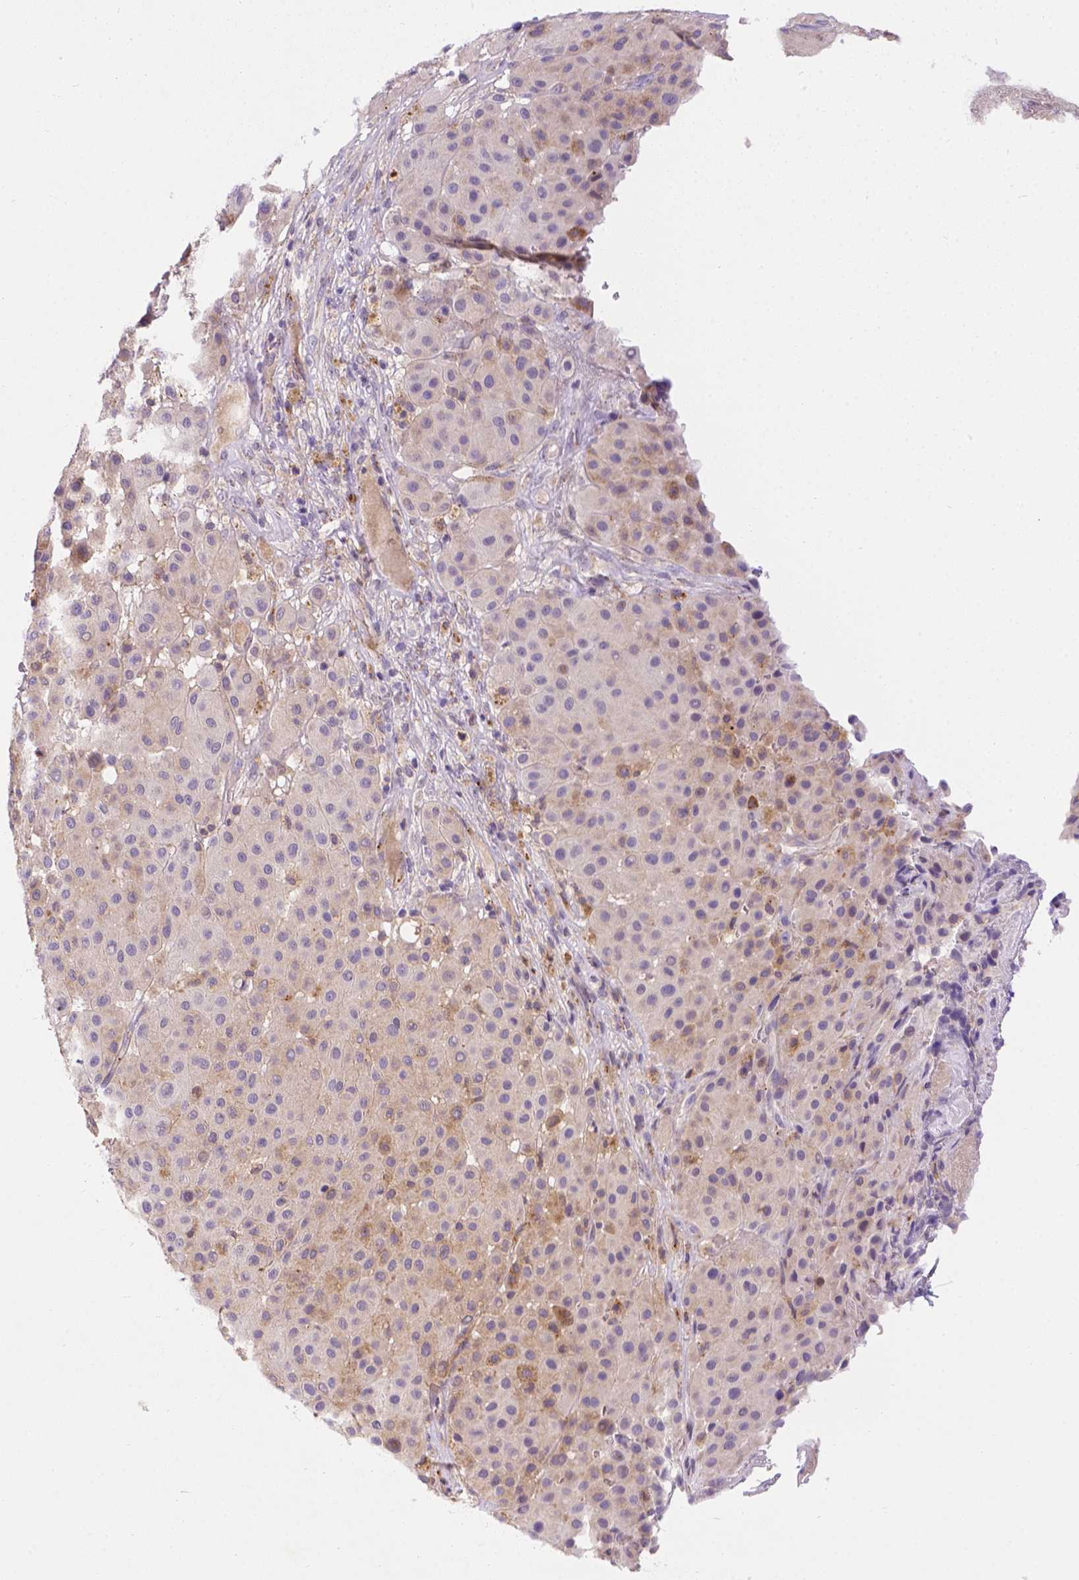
{"staining": {"intensity": "negative", "quantity": "none", "location": "none"}, "tissue": "melanoma", "cell_type": "Tumor cells", "image_type": "cancer", "snomed": [{"axis": "morphology", "description": "Malignant melanoma, Metastatic site"}, {"axis": "topography", "description": "Smooth muscle"}], "caption": "Immunohistochemical staining of malignant melanoma (metastatic site) demonstrates no significant expression in tumor cells.", "gene": "TM4SF18", "patient": {"sex": "male", "age": 41}}